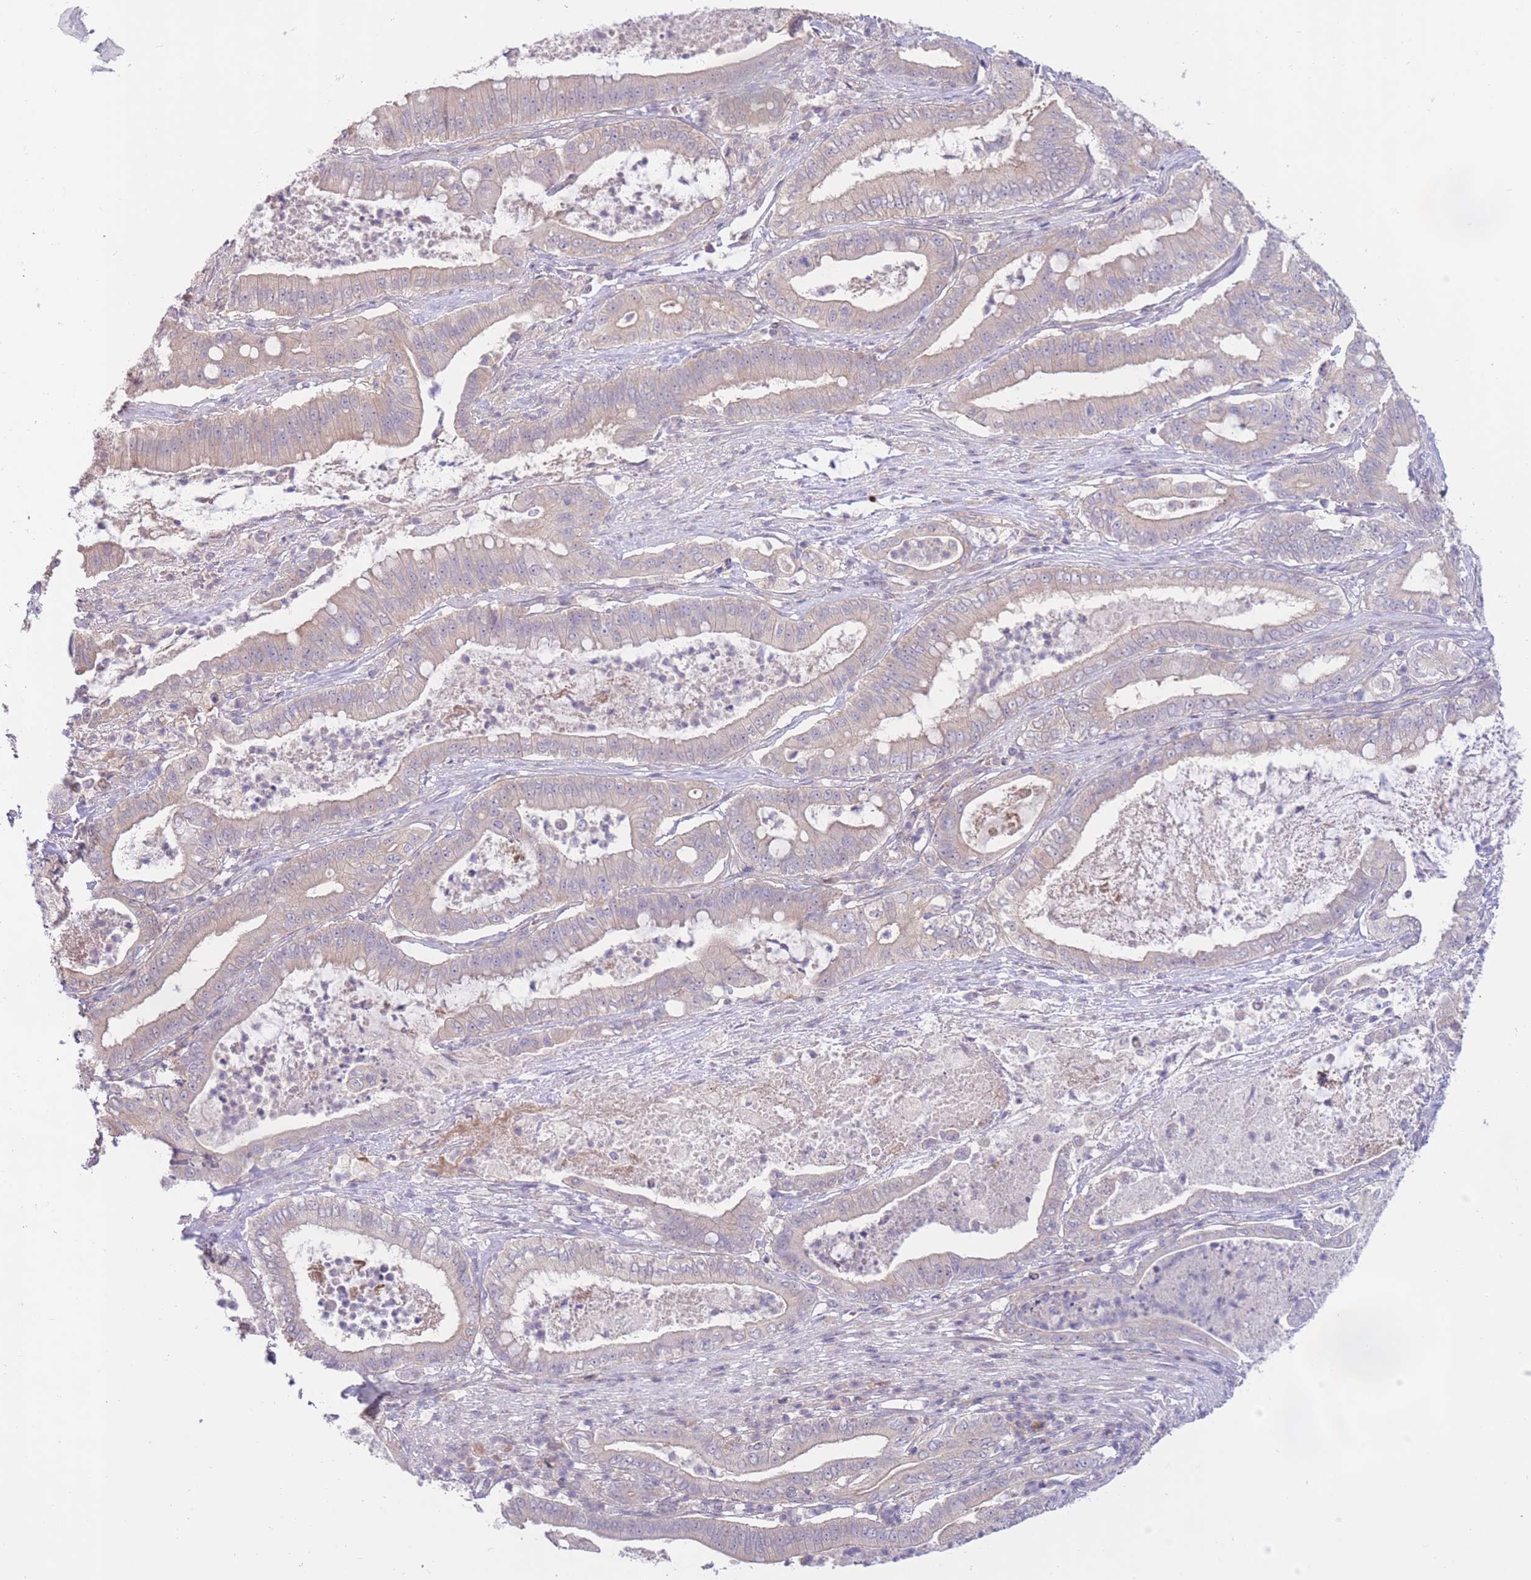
{"staining": {"intensity": "weak", "quantity": "<25%", "location": "cytoplasmic/membranous"}, "tissue": "pancreatic cancer", "cell_type": "Tumor cells", "image_type": "cancer", "snomed": [{"axis": "morphology", "description": "Adenocarcinoma, NOS"}, {"axis": "topography", "description": "Pancreas"}], "caption": "IHC of human pancreatic adenocarcinoma displays no positivity in tumor cells.", "gene": "ALS2CL", "patient": {"sex": "male", "age": 71}}